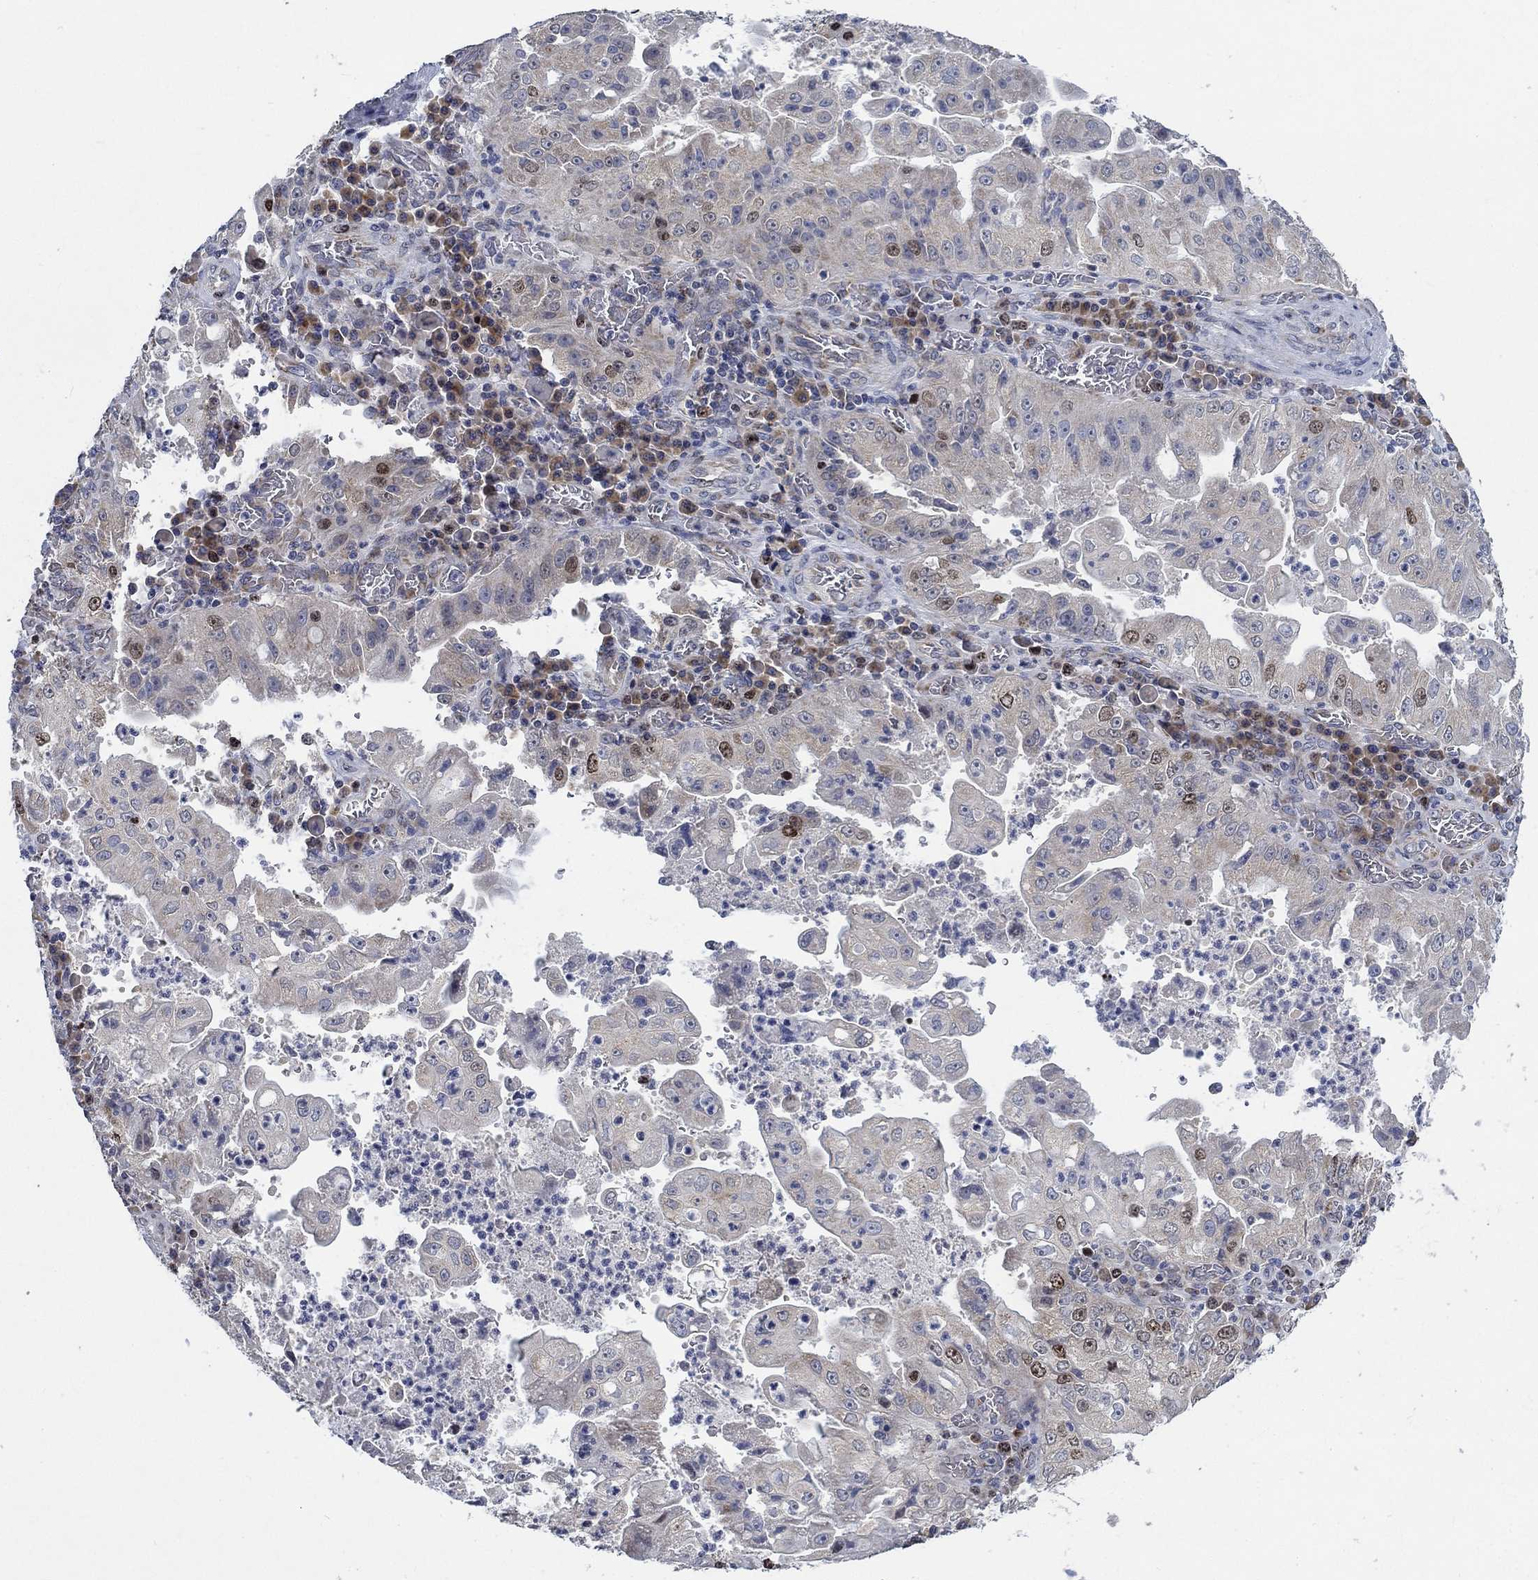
{"staining": {"intensity": "weak", "quantity": "<25%", "location": "nuclear"}, "tissue": "stomach cancer", "cell_type": "Tumor cells", "image_type": "cancer", "snomed": [{"axis": "morphology", "description": "Adenocarcinoma, NOS"}, {"axis": "topography", "description": "Stomach"}], "caption": "The immunohistochemistry (IHC) image has no significant staining in tumor cells of stomach cancer (adenocarcinoma) tissue.", "gene": "MMP24", "patient": {"sex": "male", "age": 76}}